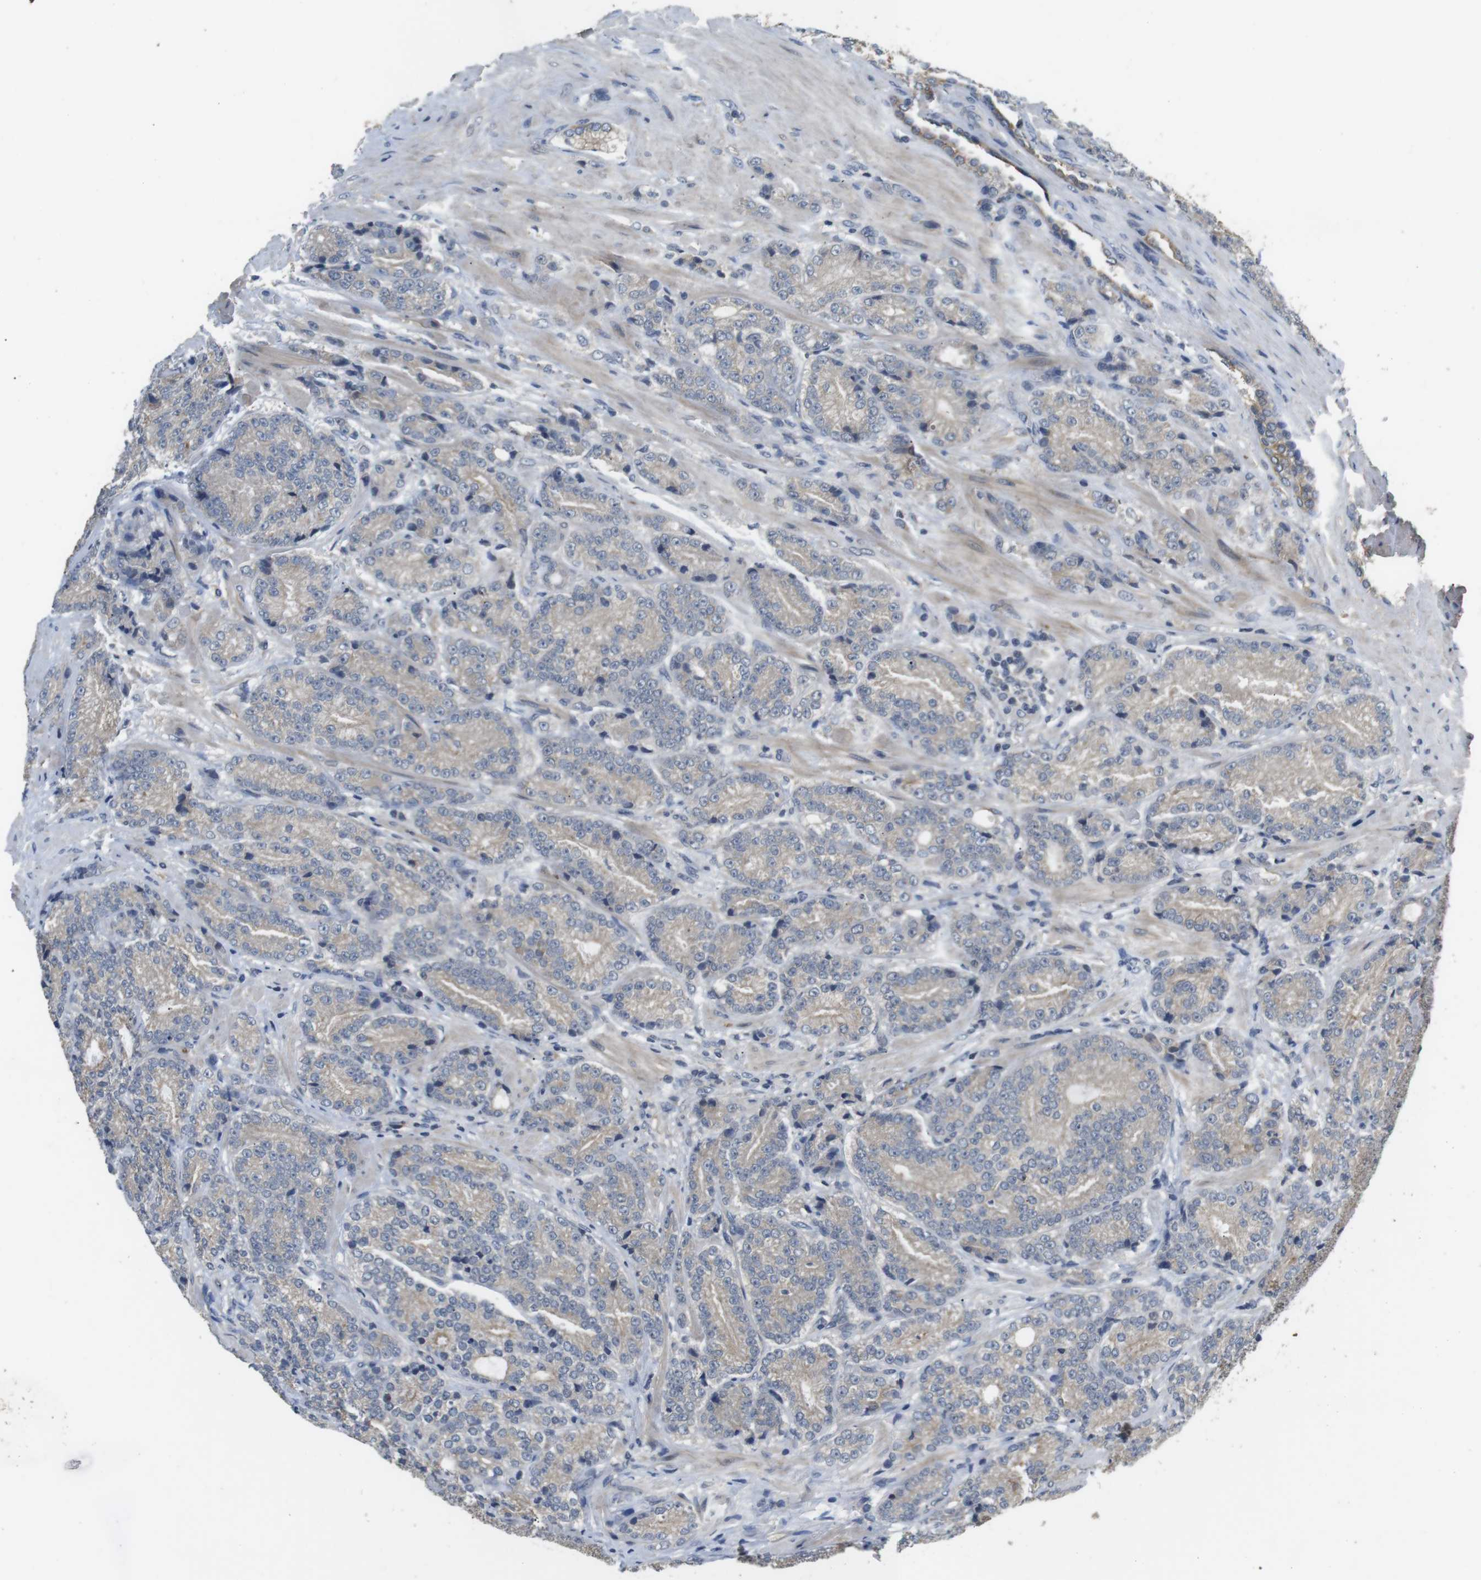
{"staining": {"intensity": "negative", "quantity": "none", "location": "none"}, "tissue": "prostate cancer", "cell_type": "Tumor cells", "image_type": "cancer", "snomed": [{"axis": "morphology", "description": "Adenocarcinoma, High grade"}, {"axis": "topography", "description": "Prostate"}], "caption": "Tumor cells show no significant protein expression in prostate adenocarcinoma (high-grade).", "gene": "ADGRL3", "patient": {"sex": "male", "age": 61}}